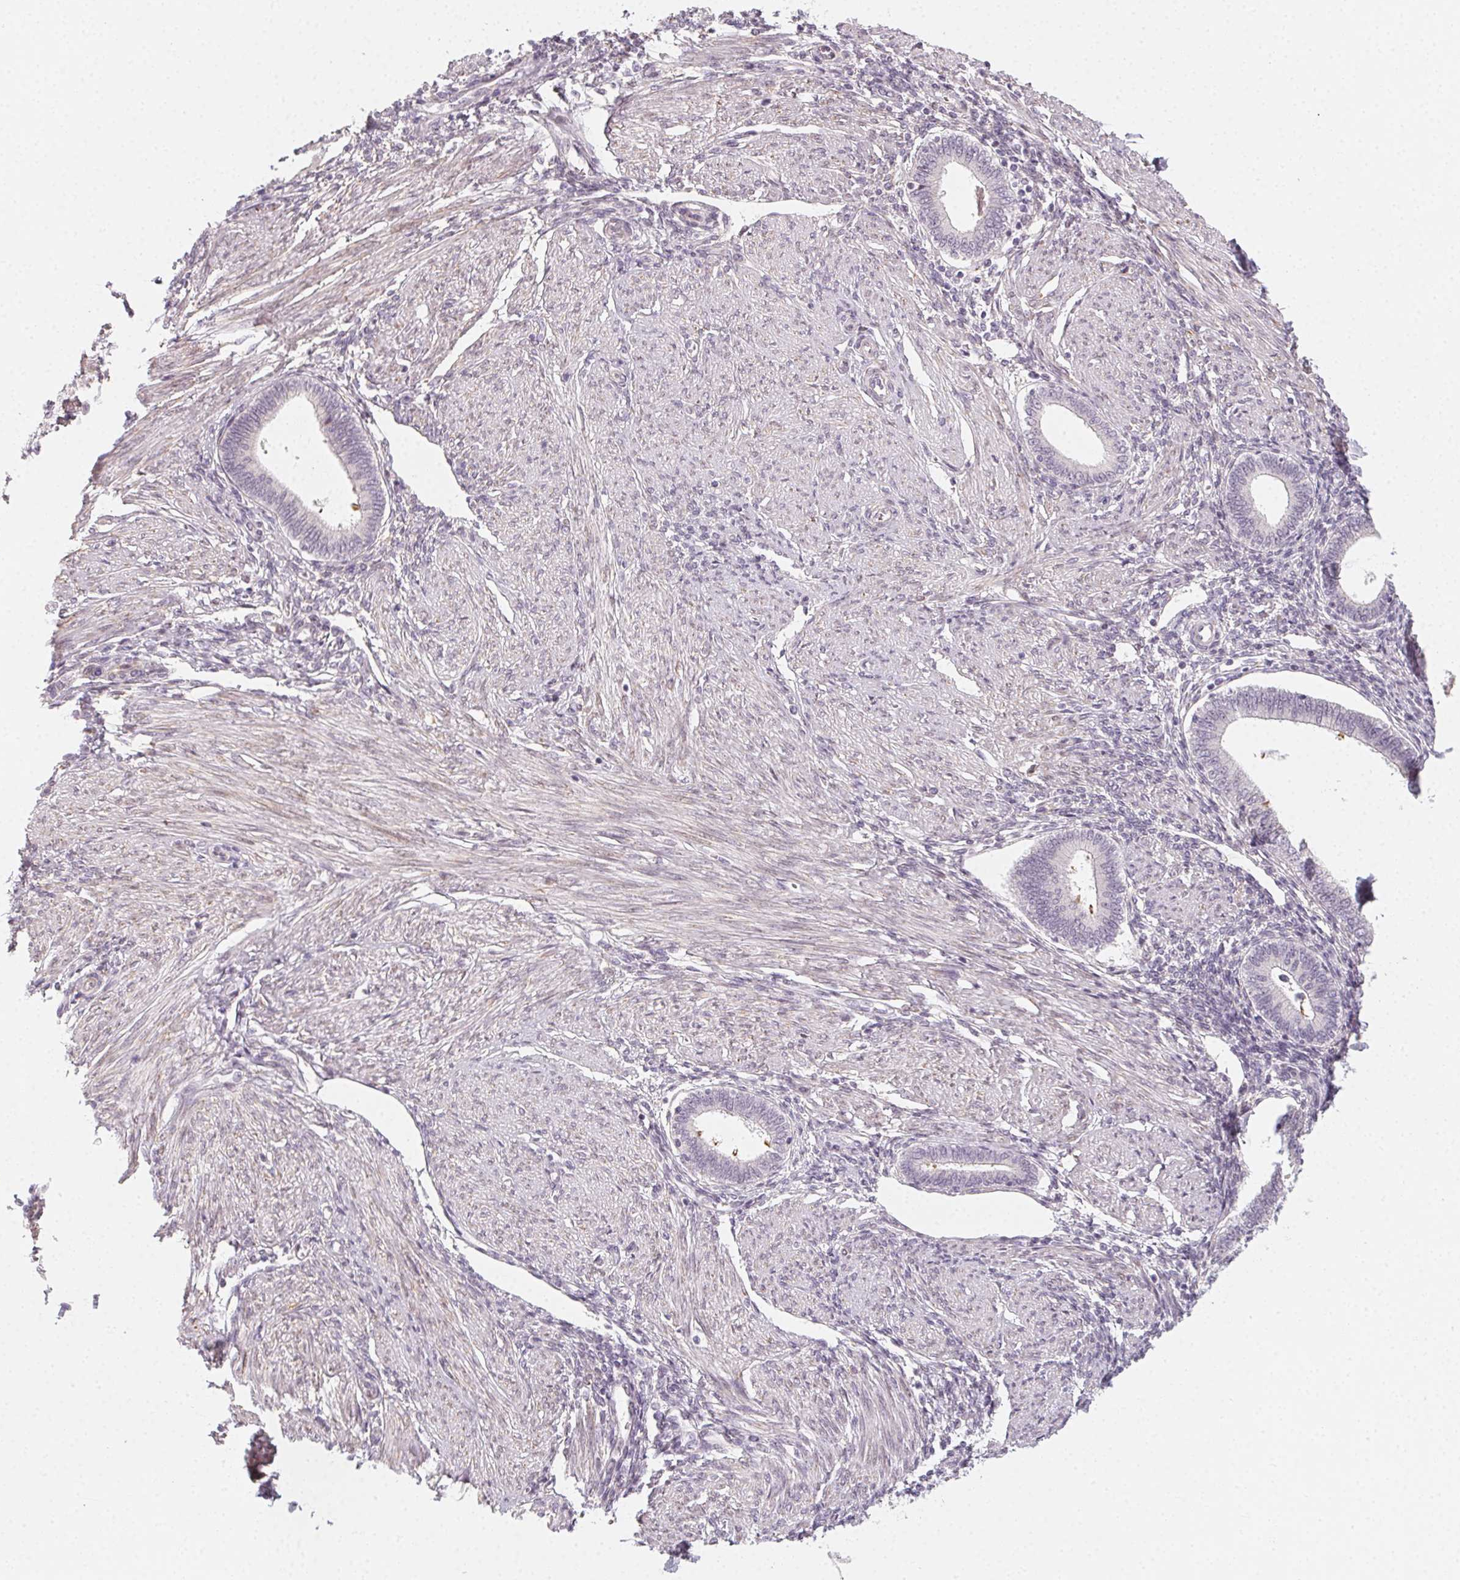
{"staining": {"intensity": "negative", "quantity": "none", "location": "none"}, "tissue": "endometrium", "cell_type": "Cells in endometrial stroma", "image_type": "normal", "snomed": [{"axis": "morphology", "description": "Normal tissue, NOS"}, {"axis": "topography", "description": "Endometrium"}], "caption": "Immunohistochemical staining of normal endometrium exhibits no significant expression in cells in endometrial stroma.", "gene": "CCDC96", "patient": {"sex": "female", "age": 42}}